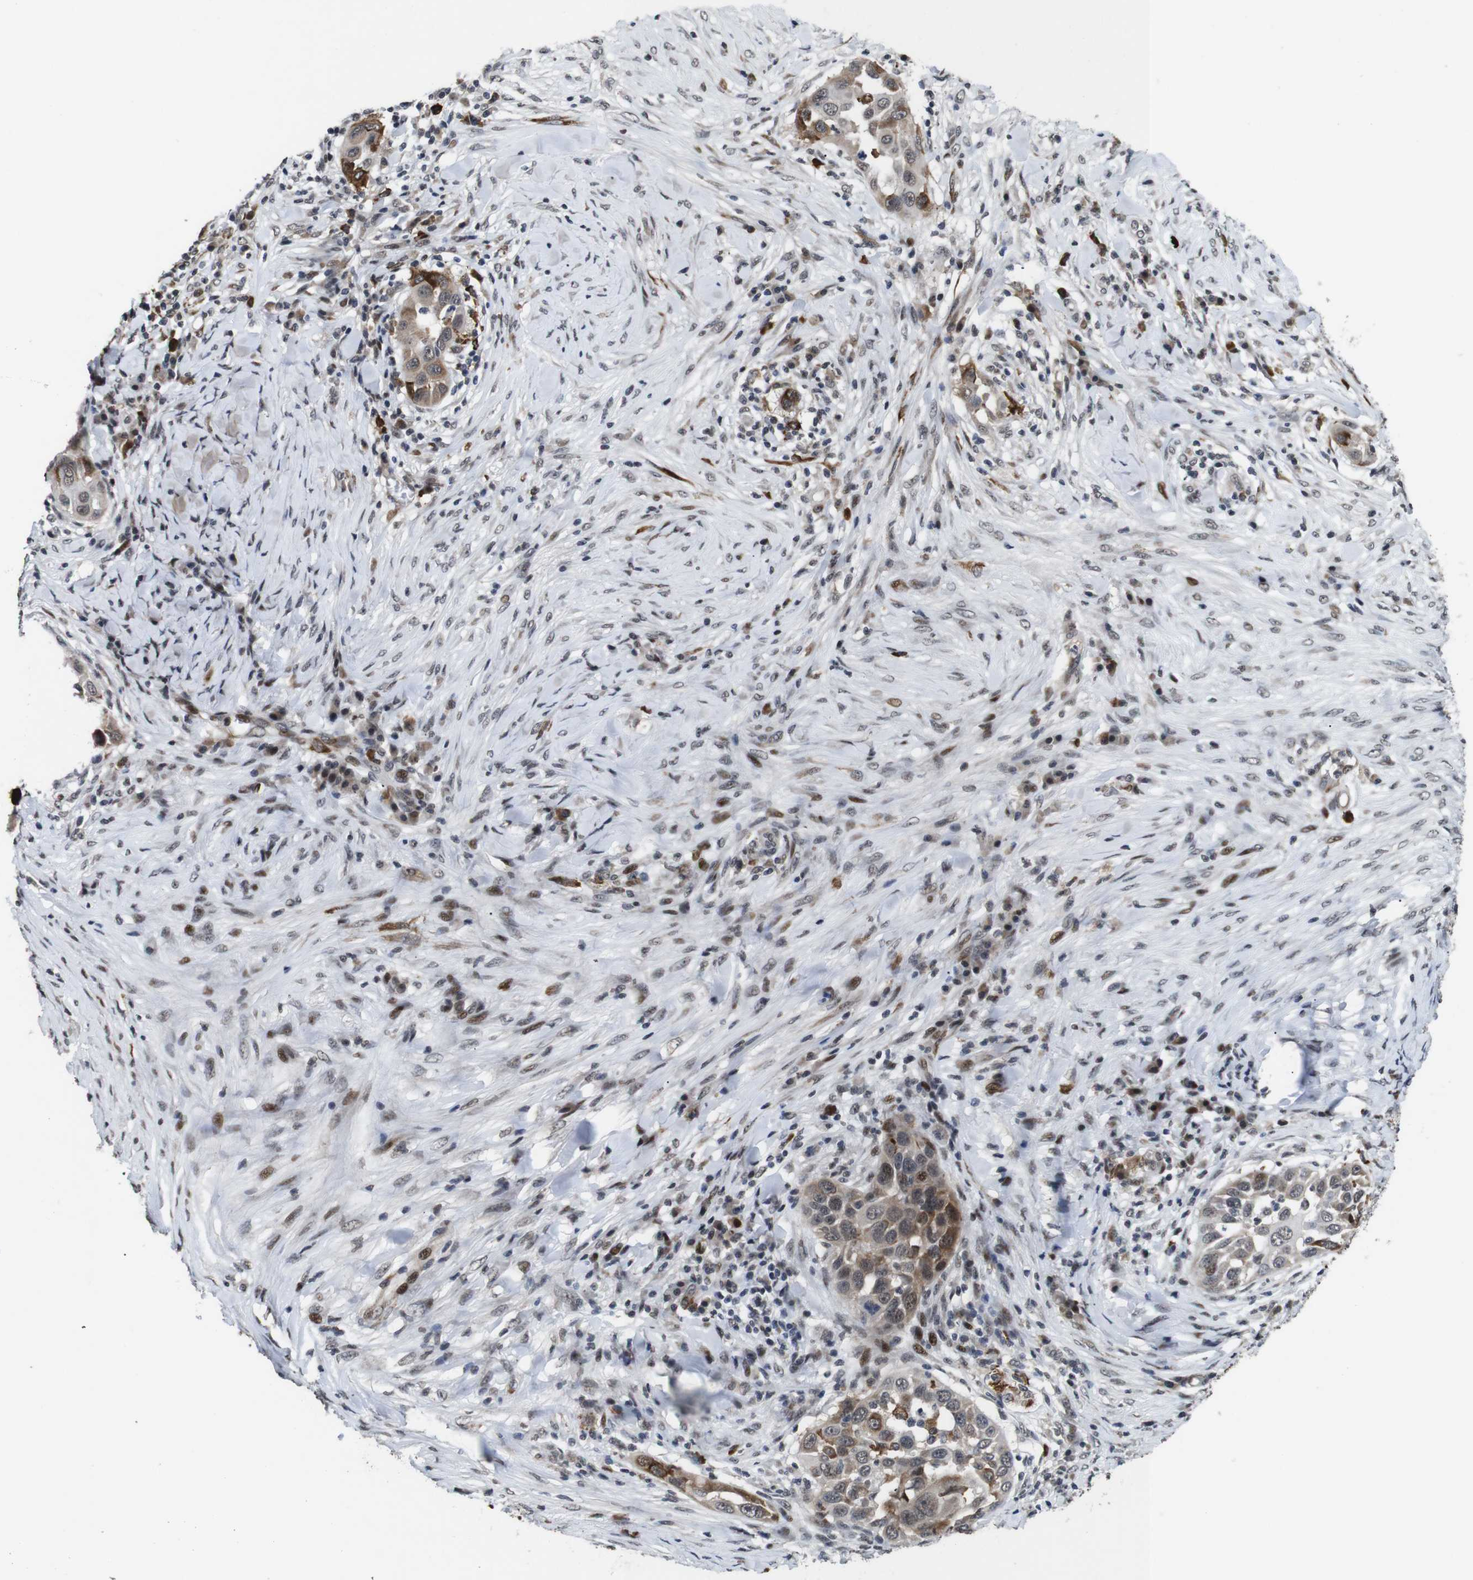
{"staining": {"intensity": "moderate", "quantity": ">75%", "location": "cytoplasmic/membranous,nuclear"}, "tissue": "skin cancer", "cell_type": "Tumor cells", "image_type": "cancer", "snomed": [{"axis": "morphology", "description": "Squamous cell carcinoma, NOS"}, {"axis": "topography", "description": "Skin"}], "caption": "Human squamous cell carcinoma (skin) stained for a protein (brown) displays moderate cytoplasmic/membranous and nuclear positive expression in about >75% of tumor cells.", "gene": "EIF4G1", "patient": {"sex": "female", "age": 44}}